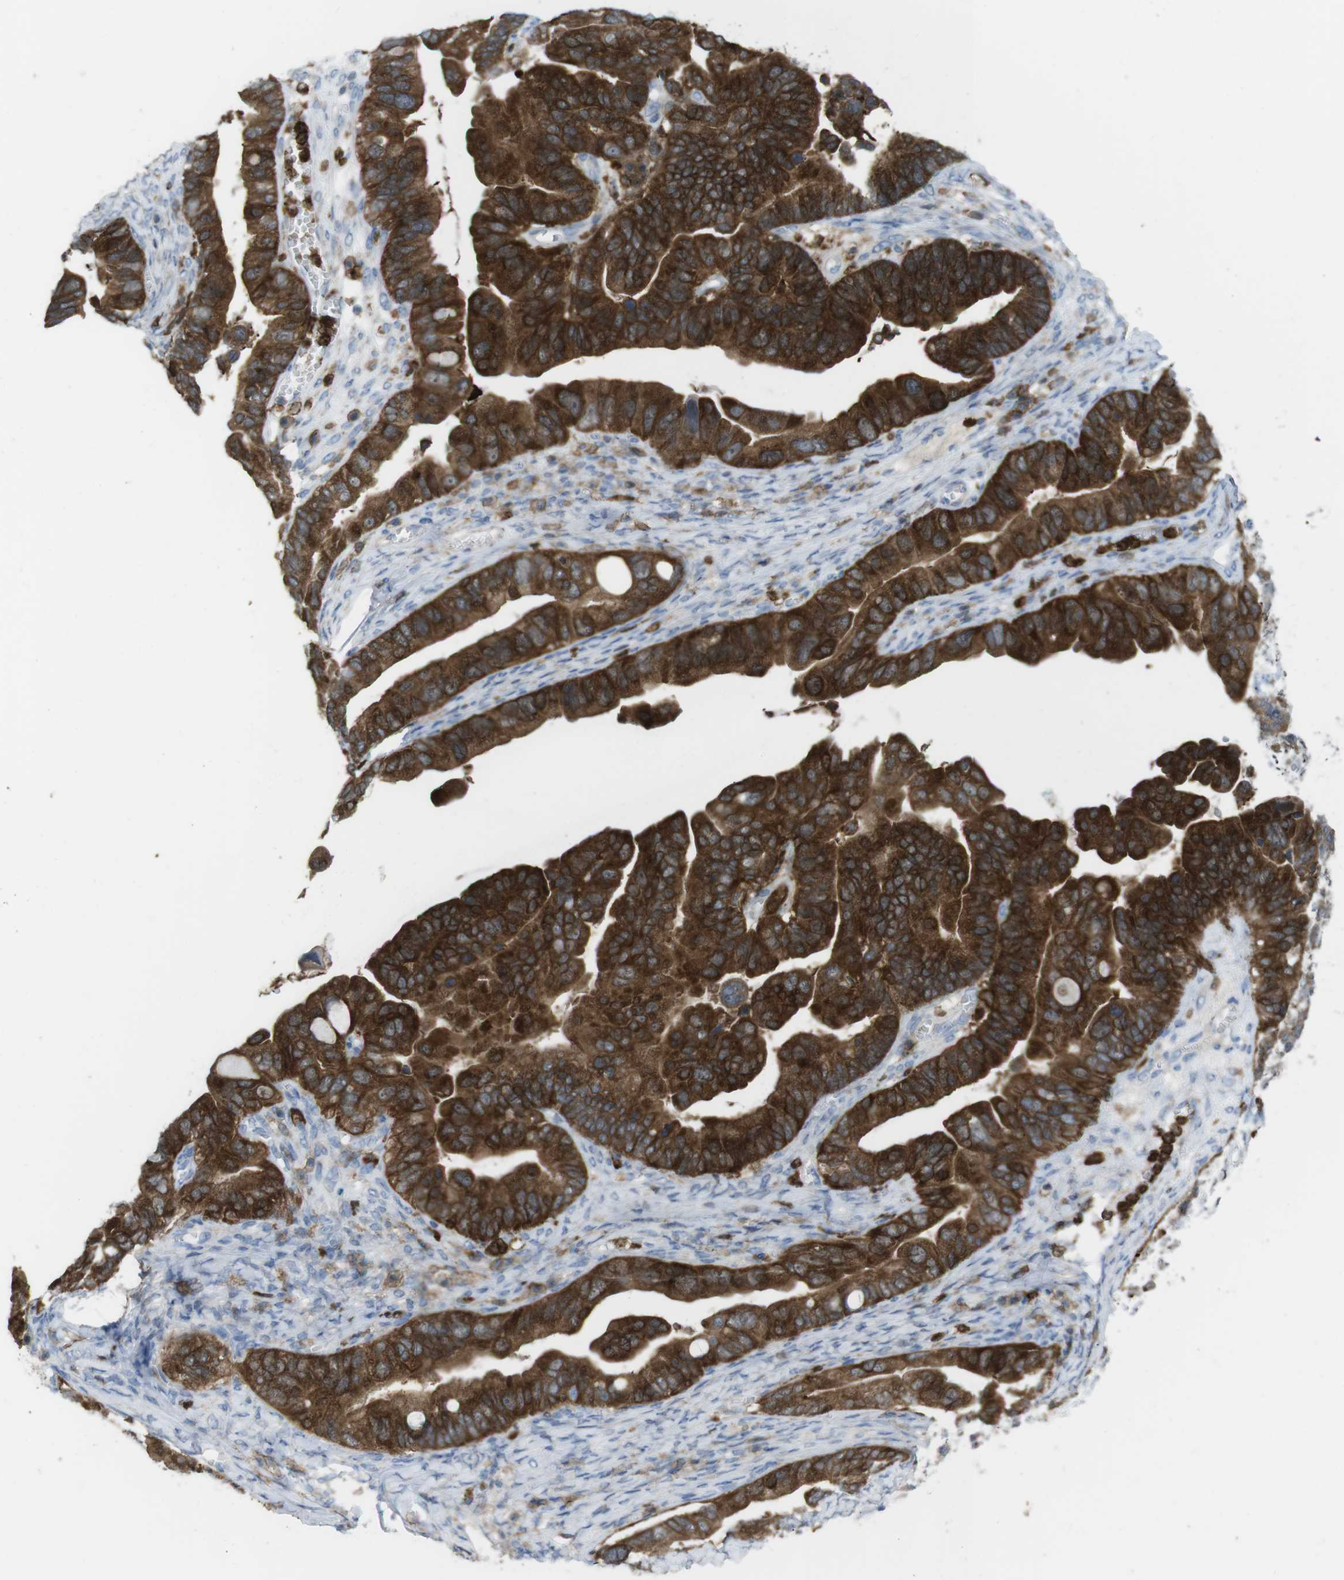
{"staining": {"intensity": "strong", "quantity": ">75%", "location": "cytoplasmic/membranous"}, "tissue": "ovarian cancer", "cell_type": "Tumor cells", "image_type": "cancer", "snomed": [{"axis": "morphology", "description": "Cystadenocarcinoma, serous, NOS"}, {"axis": "topography", "description": "Ovary"}], "caption": "The immunohistochemical stain labels strong cytoplasmic/membranous expression in tumor cells of serous cystadenocarcinoma (ovarian) tissue.", "gene": "PRKCD", "patient": {"sex": "female", "age": 56}}